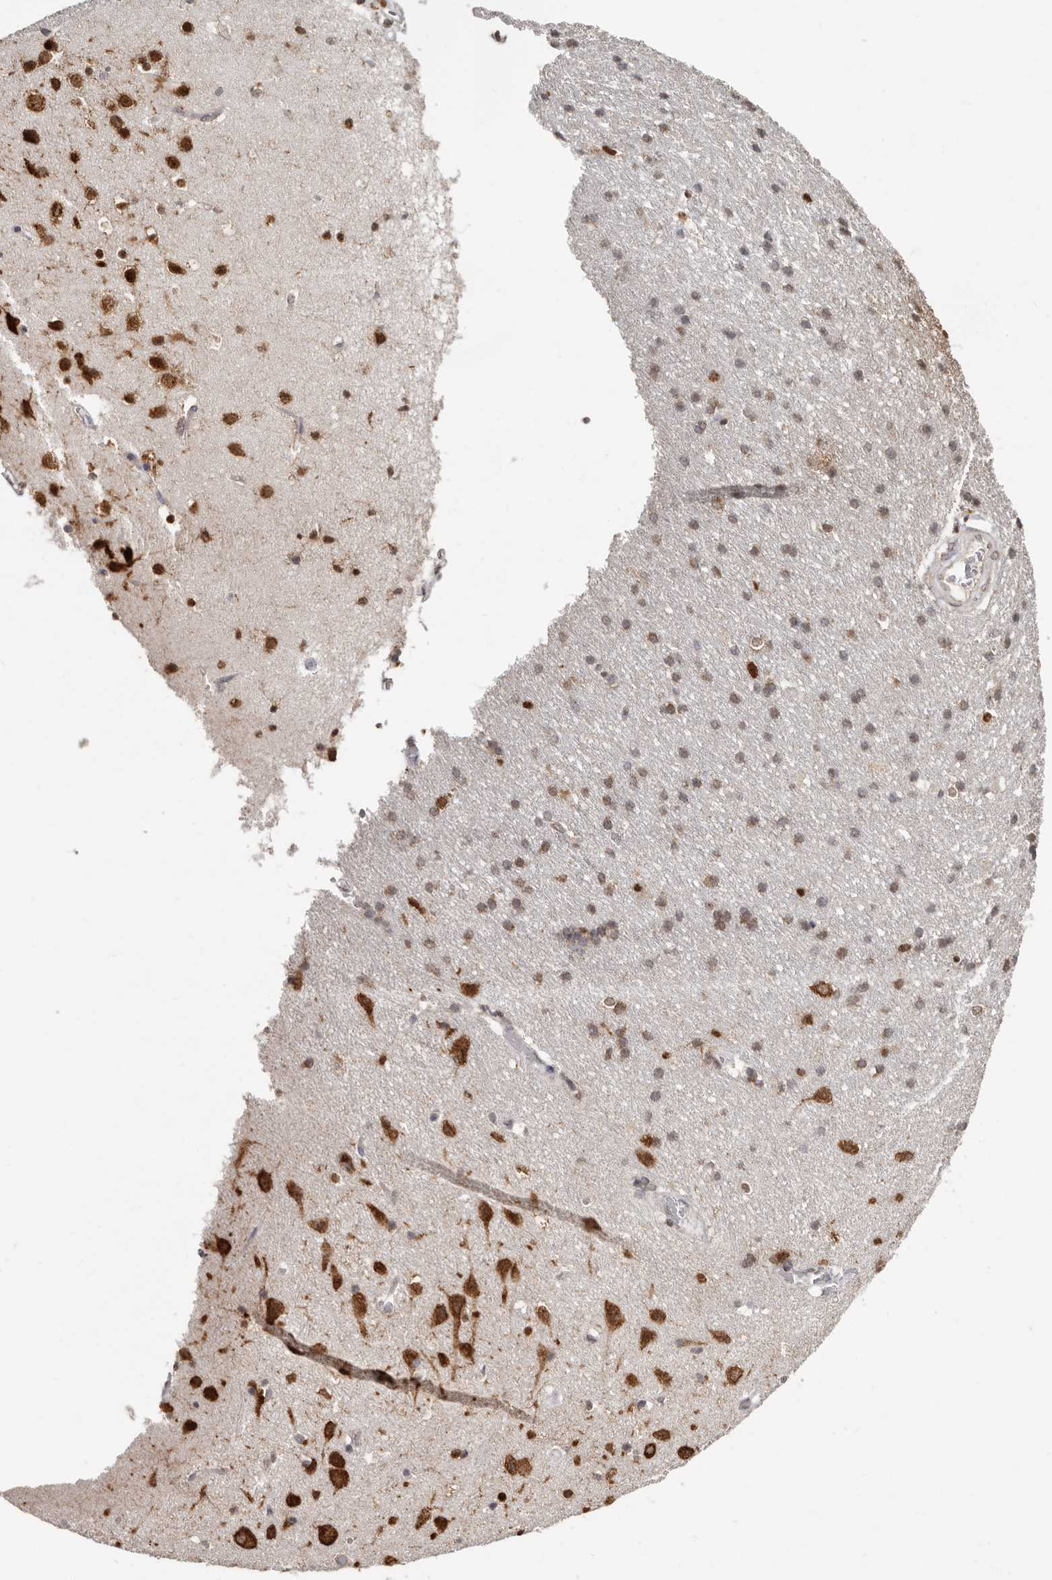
{"staining": {"intensity": "negative", "quantity": "none", "location": "none"}, "tissue": "cerebral cortex", "cell_type": "Endothelial cells", "image_type": "normal", "snomed": [{"axis": "morphology", "description": "Normal tissue, NOS"}, {"axis": "topography", "description": "Cerebral cortex"}], "caption": "Immunohistochemistry of unremarkable human cerebral cortex displays no staining in endothelial cells.", "gene": "LINGO2", "patient": {"sex": "male", "age": 54}}